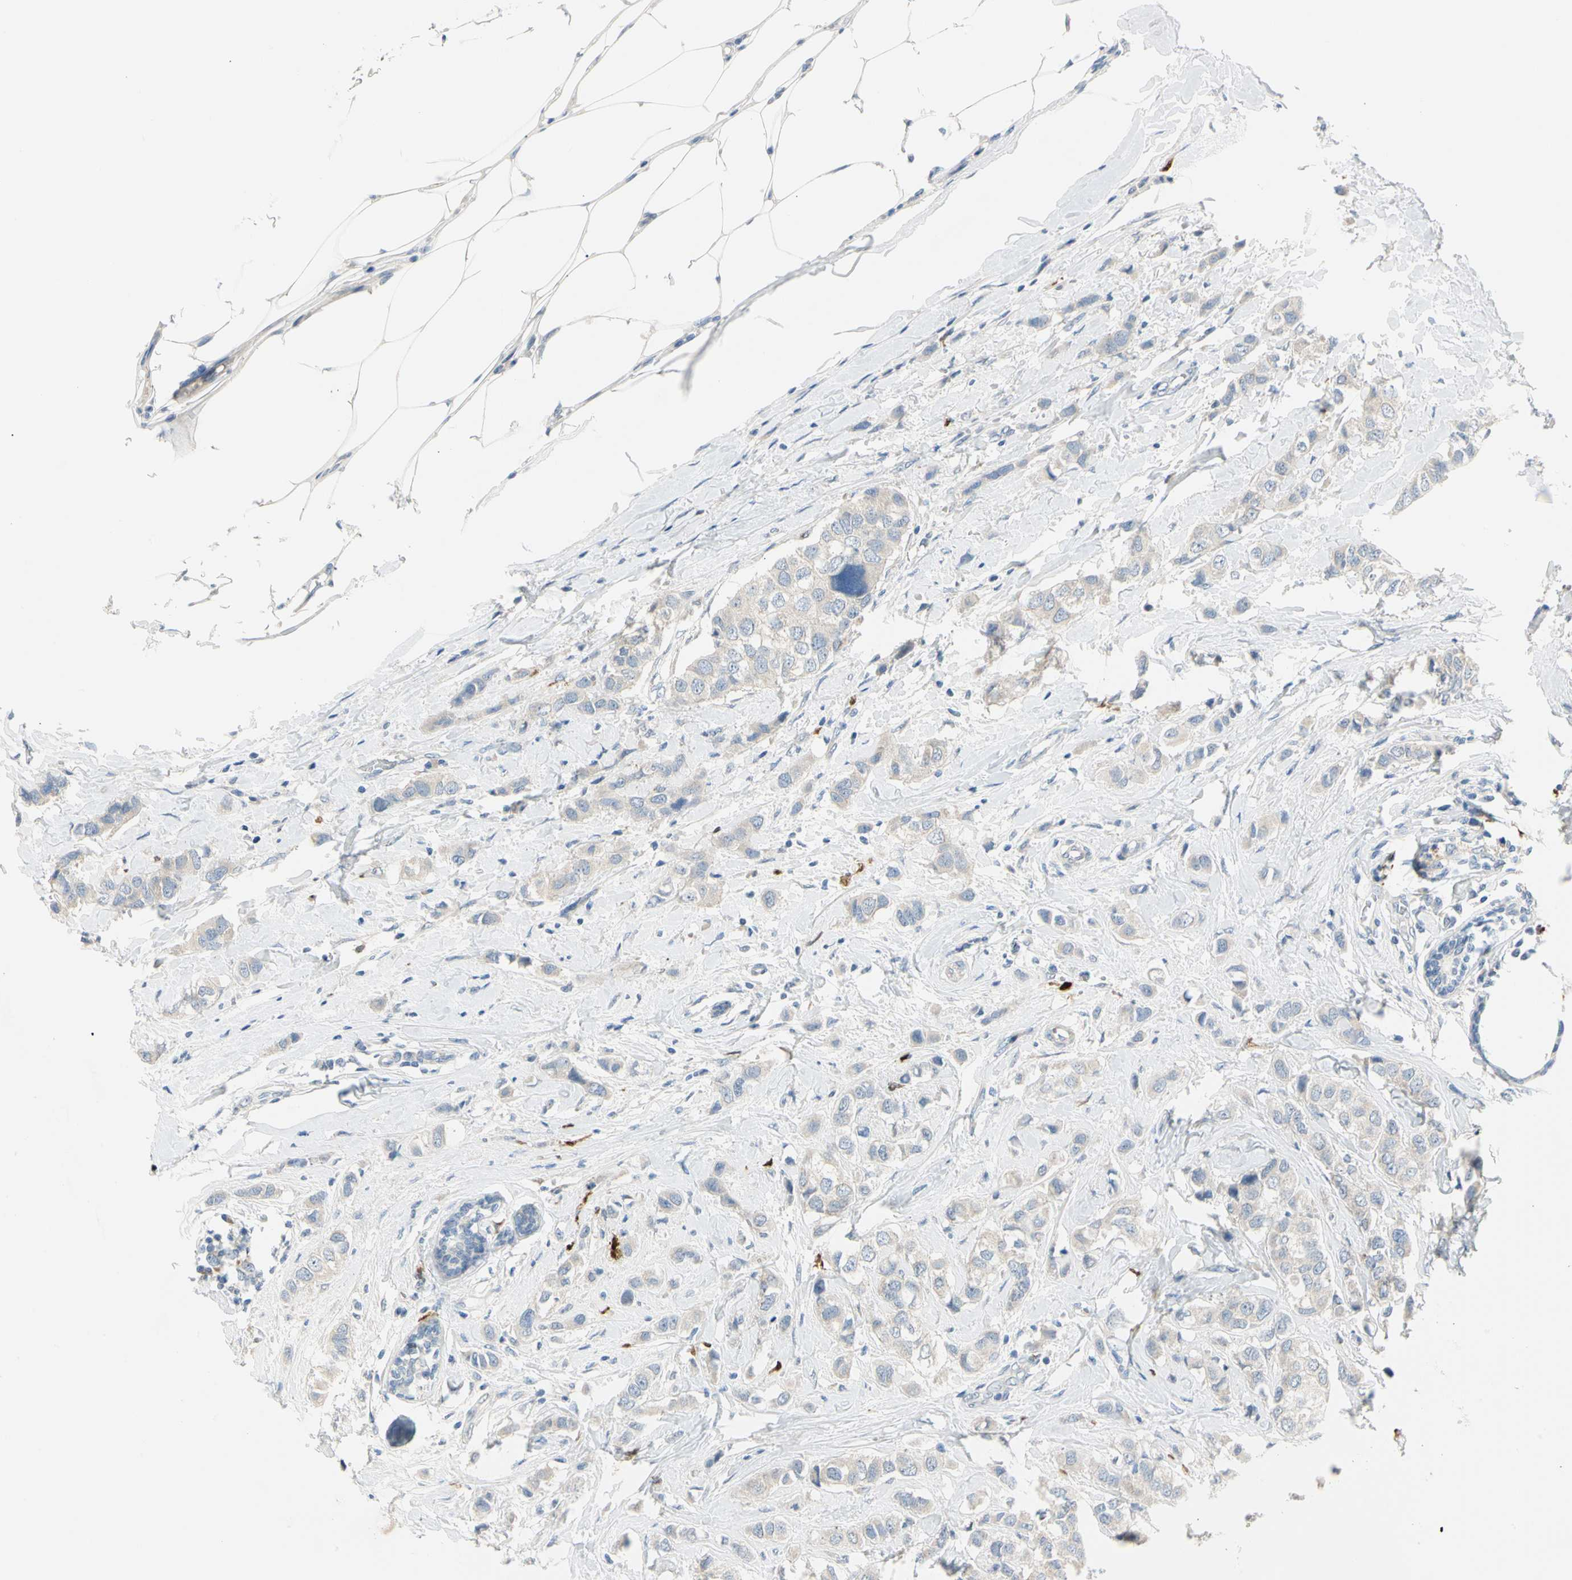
{"staining": {"intensity": "weak", "quantity": "<25%", "location": "cytoplasmic/membranous"}, "tissue": "breast cancer", "cell_type": "Tumor cells", "image_type": "cancer", "snomed": [{"axis": "morphology", "description": "Duct carcinoma"}, {"axis": "topography", "description": "Breast"}], "caption": "Tumor cells show no significant staining in breast invasive ductal carcinoma. Brightfield microscopy of immunohistochemistry (IHC) stained with DAB (3,3'-diaminobenzidine) (brown) and hematoxylin (blue), captured at high magnification.", "gene": "TRAF5", "patient": {"sex": "female", "age": 50}}